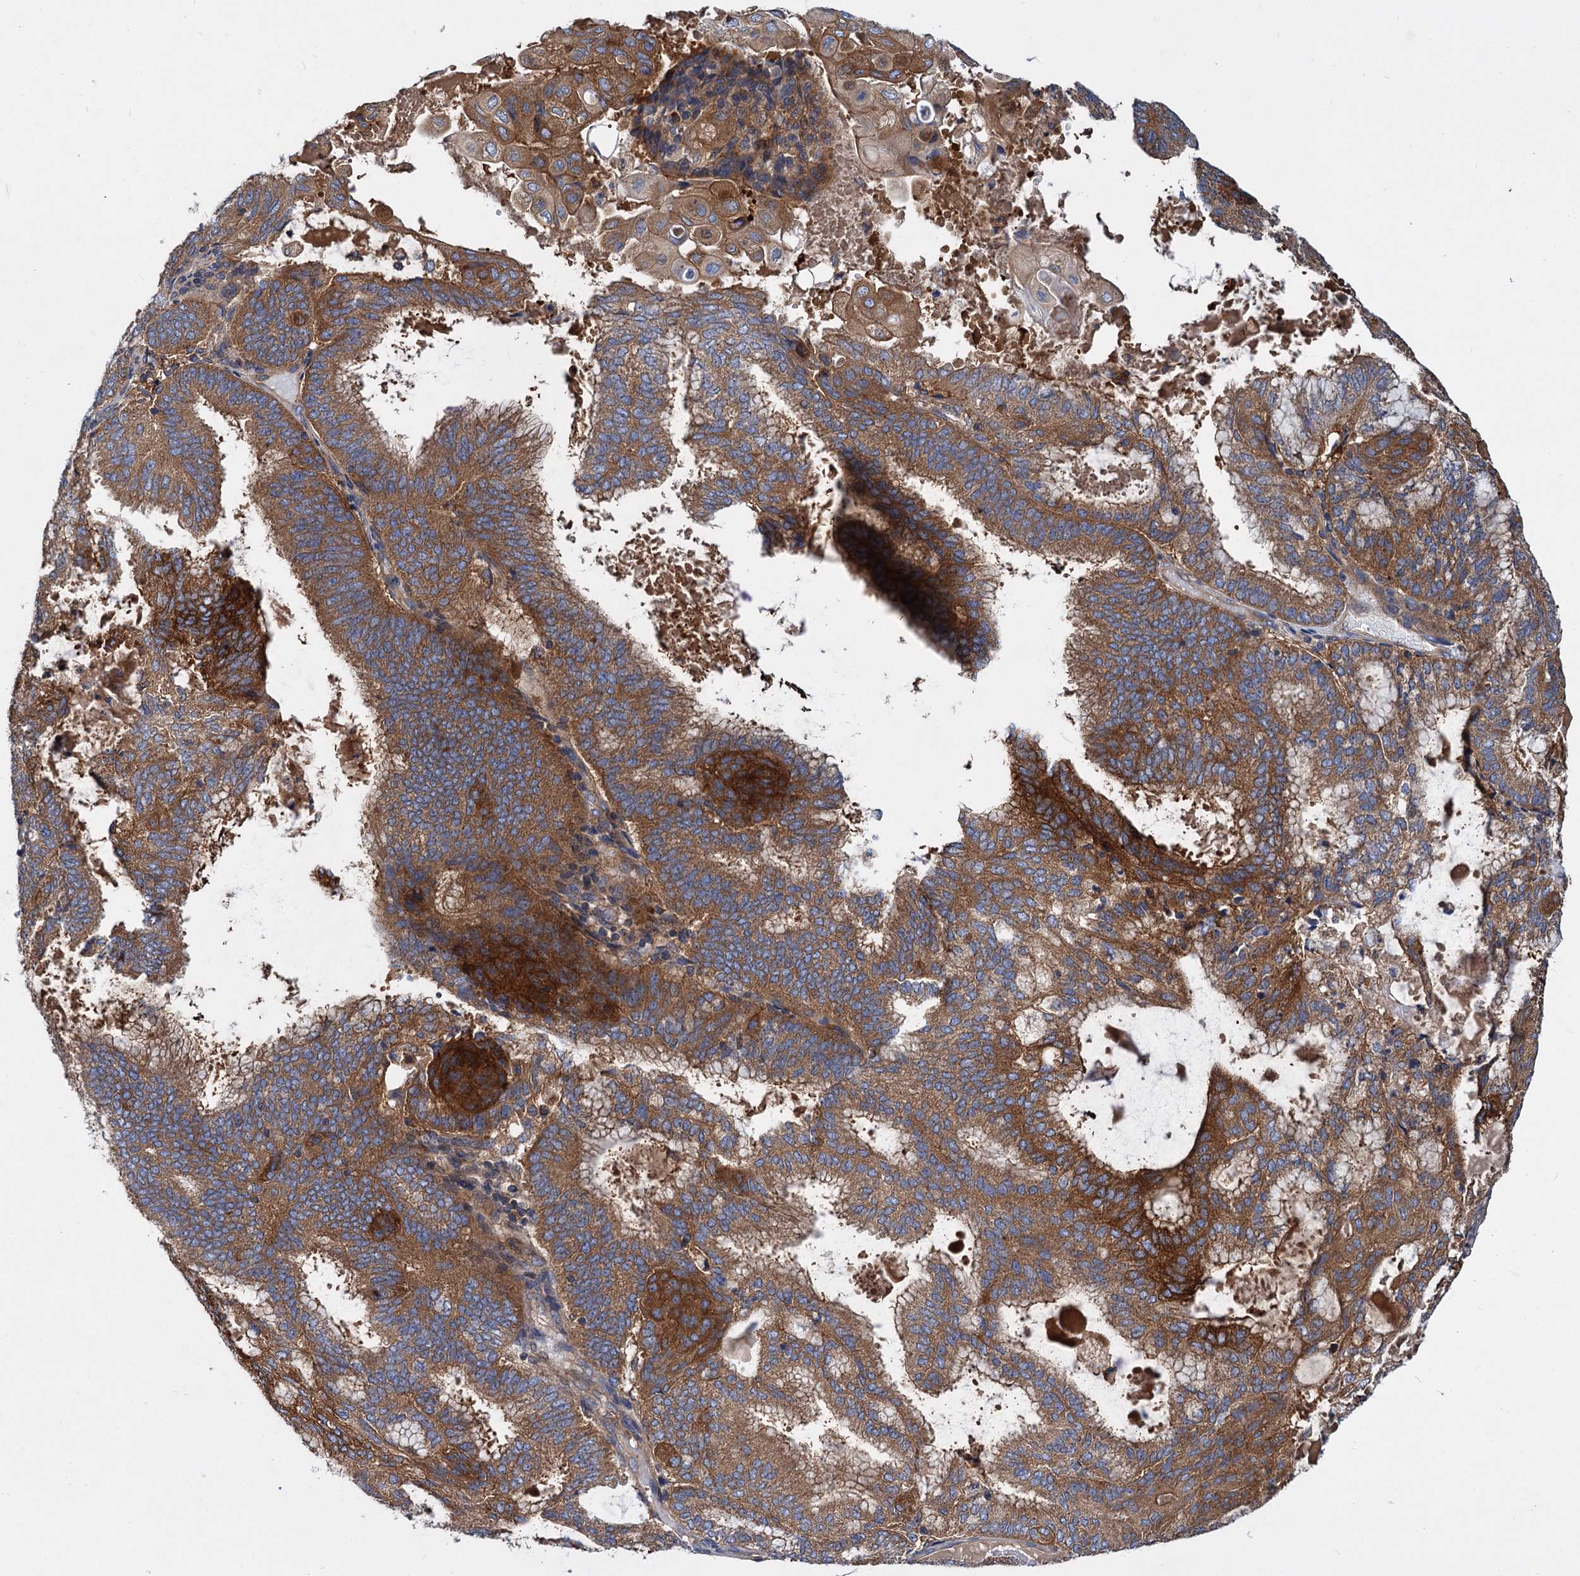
{"staining": {"intensity": "strong", "quantity": ">75%", "location": "cytoplasmic/membranous"}, "tissue": "endometrial cancer", "cell_type": "Tumor cells", "image_type": "cancer", "snomed": [{"axis": "morphology", "description": "Adenocarcinoma, NOS"}, {"axis": "topography", "description": "Endometrium"}], "caption": "Protein analysis of endometrial cancer (adenocarcinoma) tissue reveals strong cytoplasmic/membranous staining in about >75% of tumor cells.", "gene": "ALKBH7", "patient": {"sex": "female", "age": 49}}